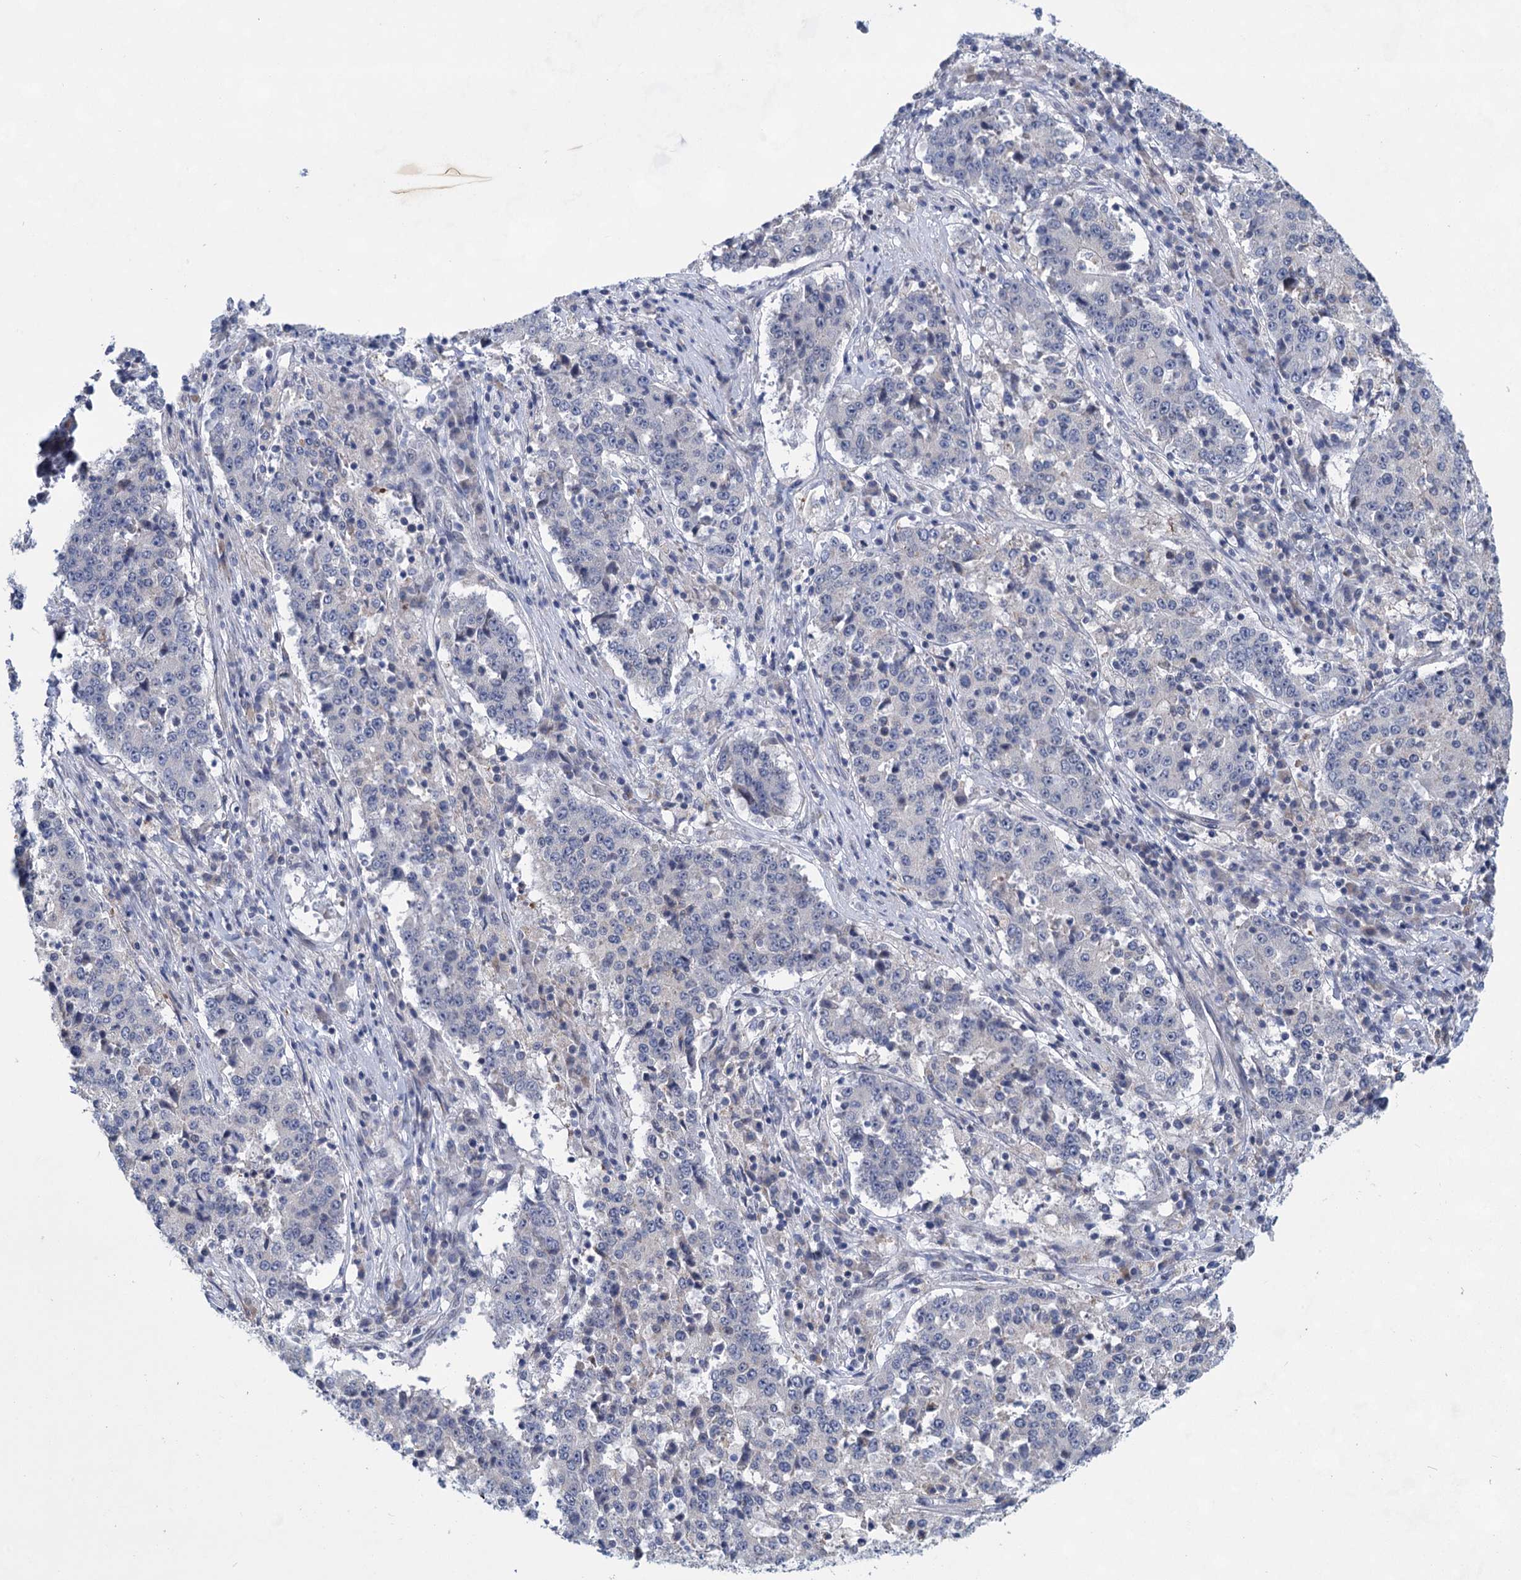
{"staining": {"intensity": "negative", "quantity": "none", "location": "none"}, "tissue": "stomach cancer", "cell_type": "Tumor cells", "image_type": "cancer", "snomed": [{"axis": "morphology", "description": "Adenocarcinoma, NOS"}, {"axis": "topography", "description": "Stomach"}], "caption": "IHC histopathology image of neoplastic tissue: human adenocarcinoma (stomach) stained with DAB reveals no significant protein staining in tumor cells.", "gene": "TTC17", "patient": {"sex": "male", "age": 59}}